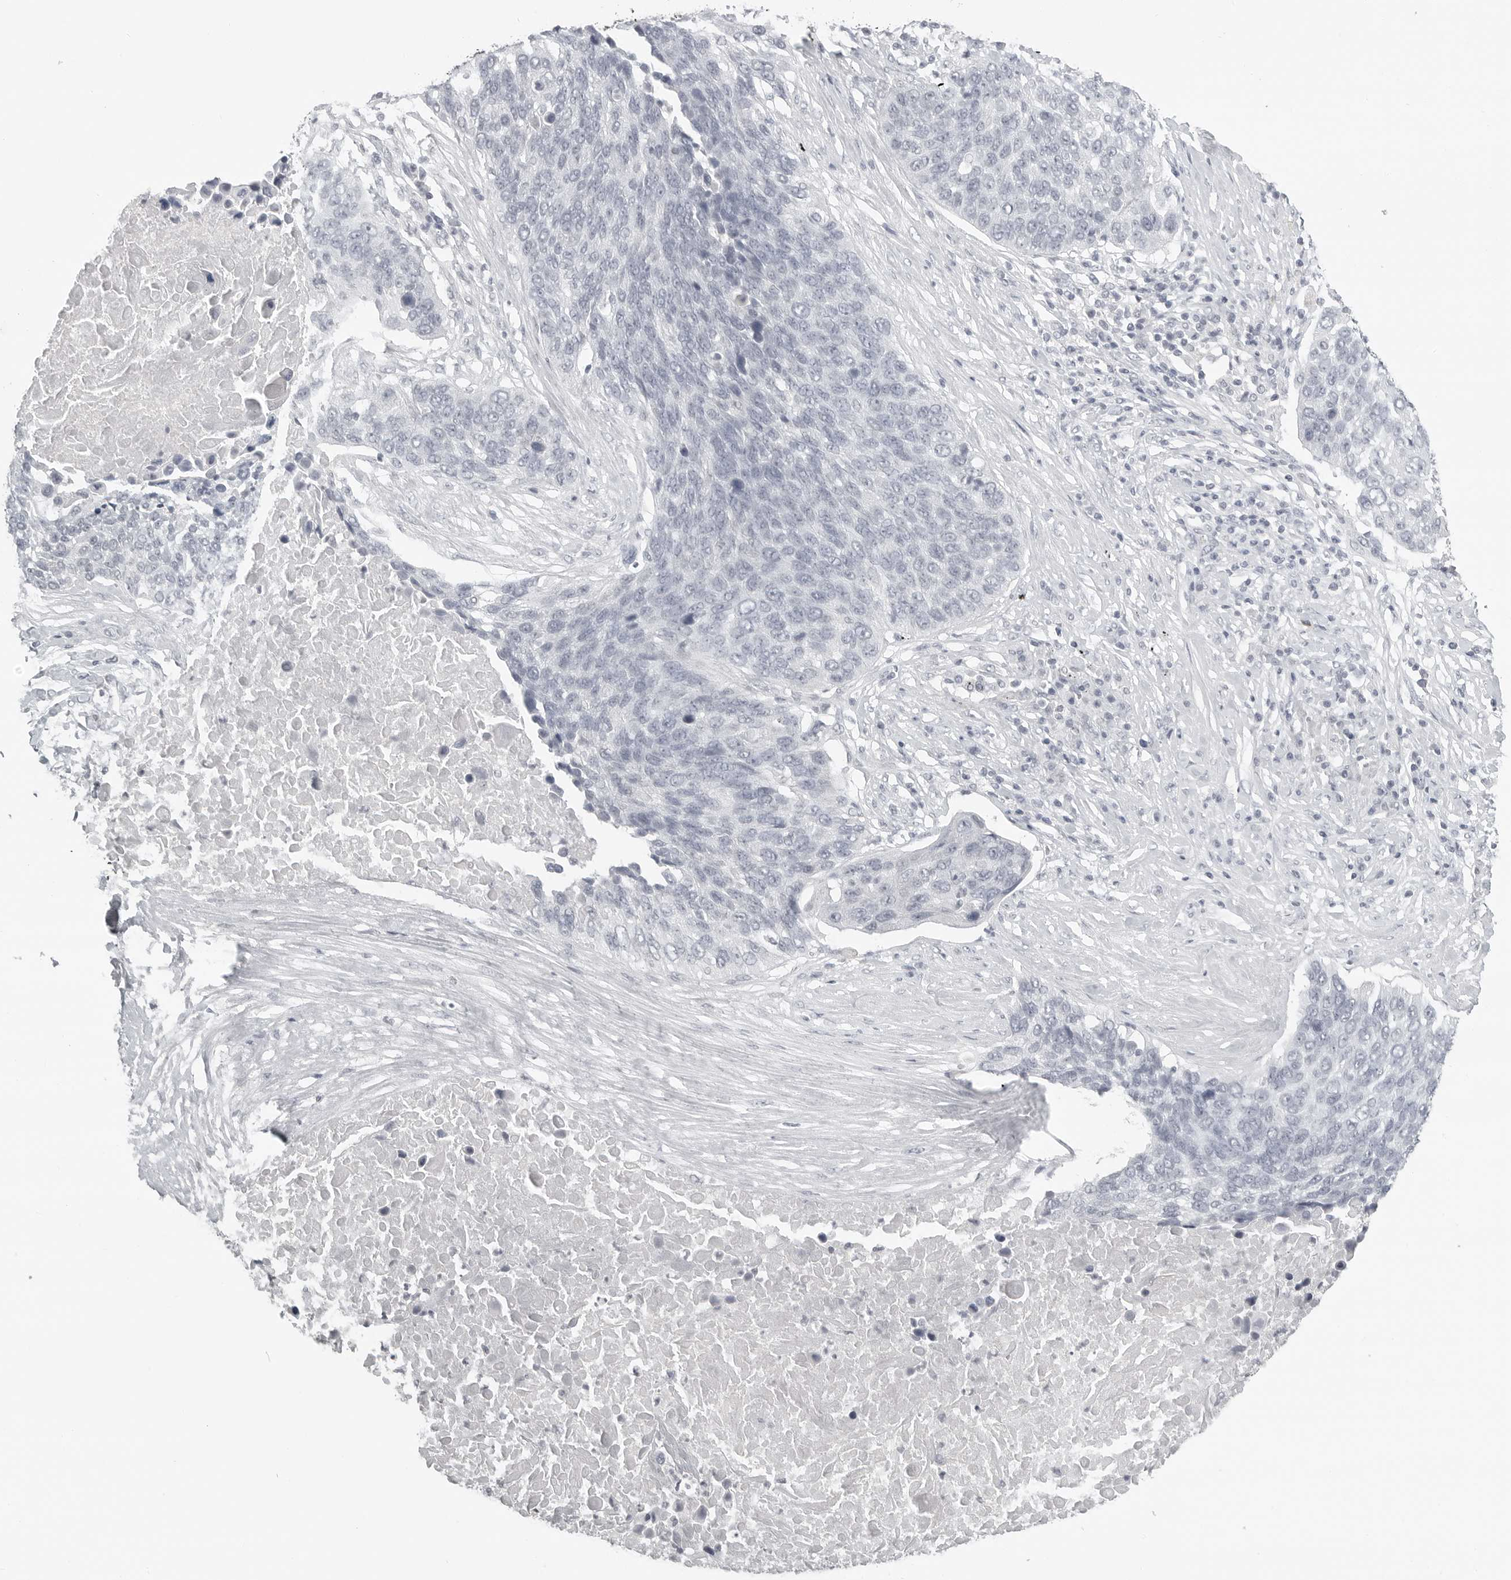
{"staining": {"intensity": "negative", "quantity": "none", "location": "none"}, "tissue": "lung cancer", "cell_type": "Tumor cells", "image_type": "cancer", "snomed": [{"axis": "morphology", "description": "Squamous cell carcinoma, NOS"}, {"axis": "topography", "description": "Lung"}], "caption": "DAB (3,3'-diaminobenzidine) immunohistochemical staining of human lung squamous cell carcinoma shows no significant expression in tumor cells. (DAB IHC, high magnification).", "gene": "BPIFA1", "patient": {"sex": "male", "age": 66}}